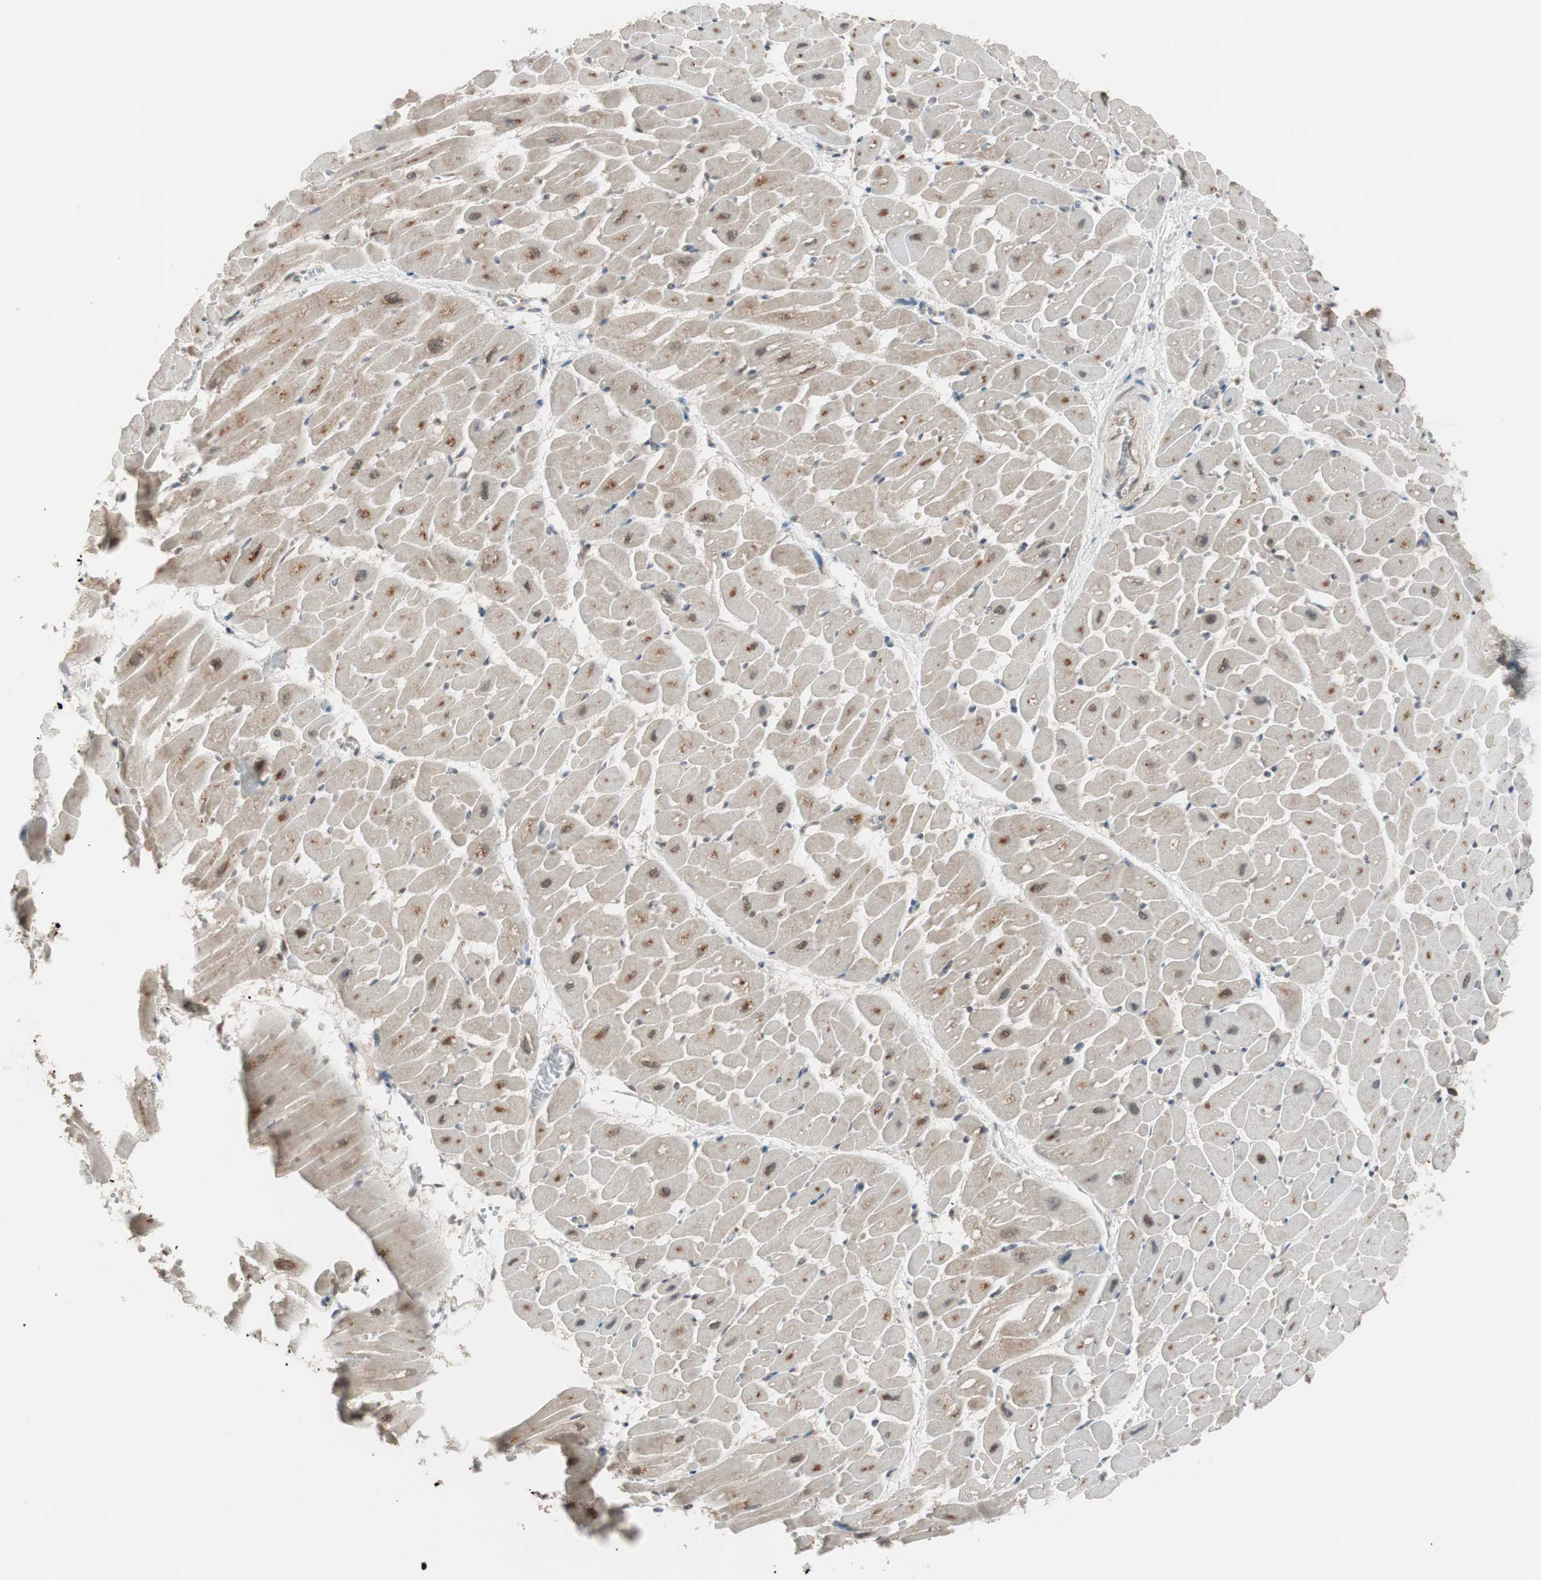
{"staining": {"intensity": "weak", "quantity": "25%-75%", "location": "cytoplasmic/membranous"}, "tissue": "heart muscle", "cell_type": "Cardiomyocytes", "image_type": "normal", "snomed": [{"axis": "morphology", "description": "Normal tissue, NOS"}, {"axis": "topography", "description": "Heart"}], "caption": "Protein expression by immunohistochemistry (IHC) reveals weak cytoplasmic/membranous positivity in about 25%-75% of cardiomyocytes in benign heart muscle.", "gene": "FBXO5", "patient": {"sex": "male", "age": 45}}